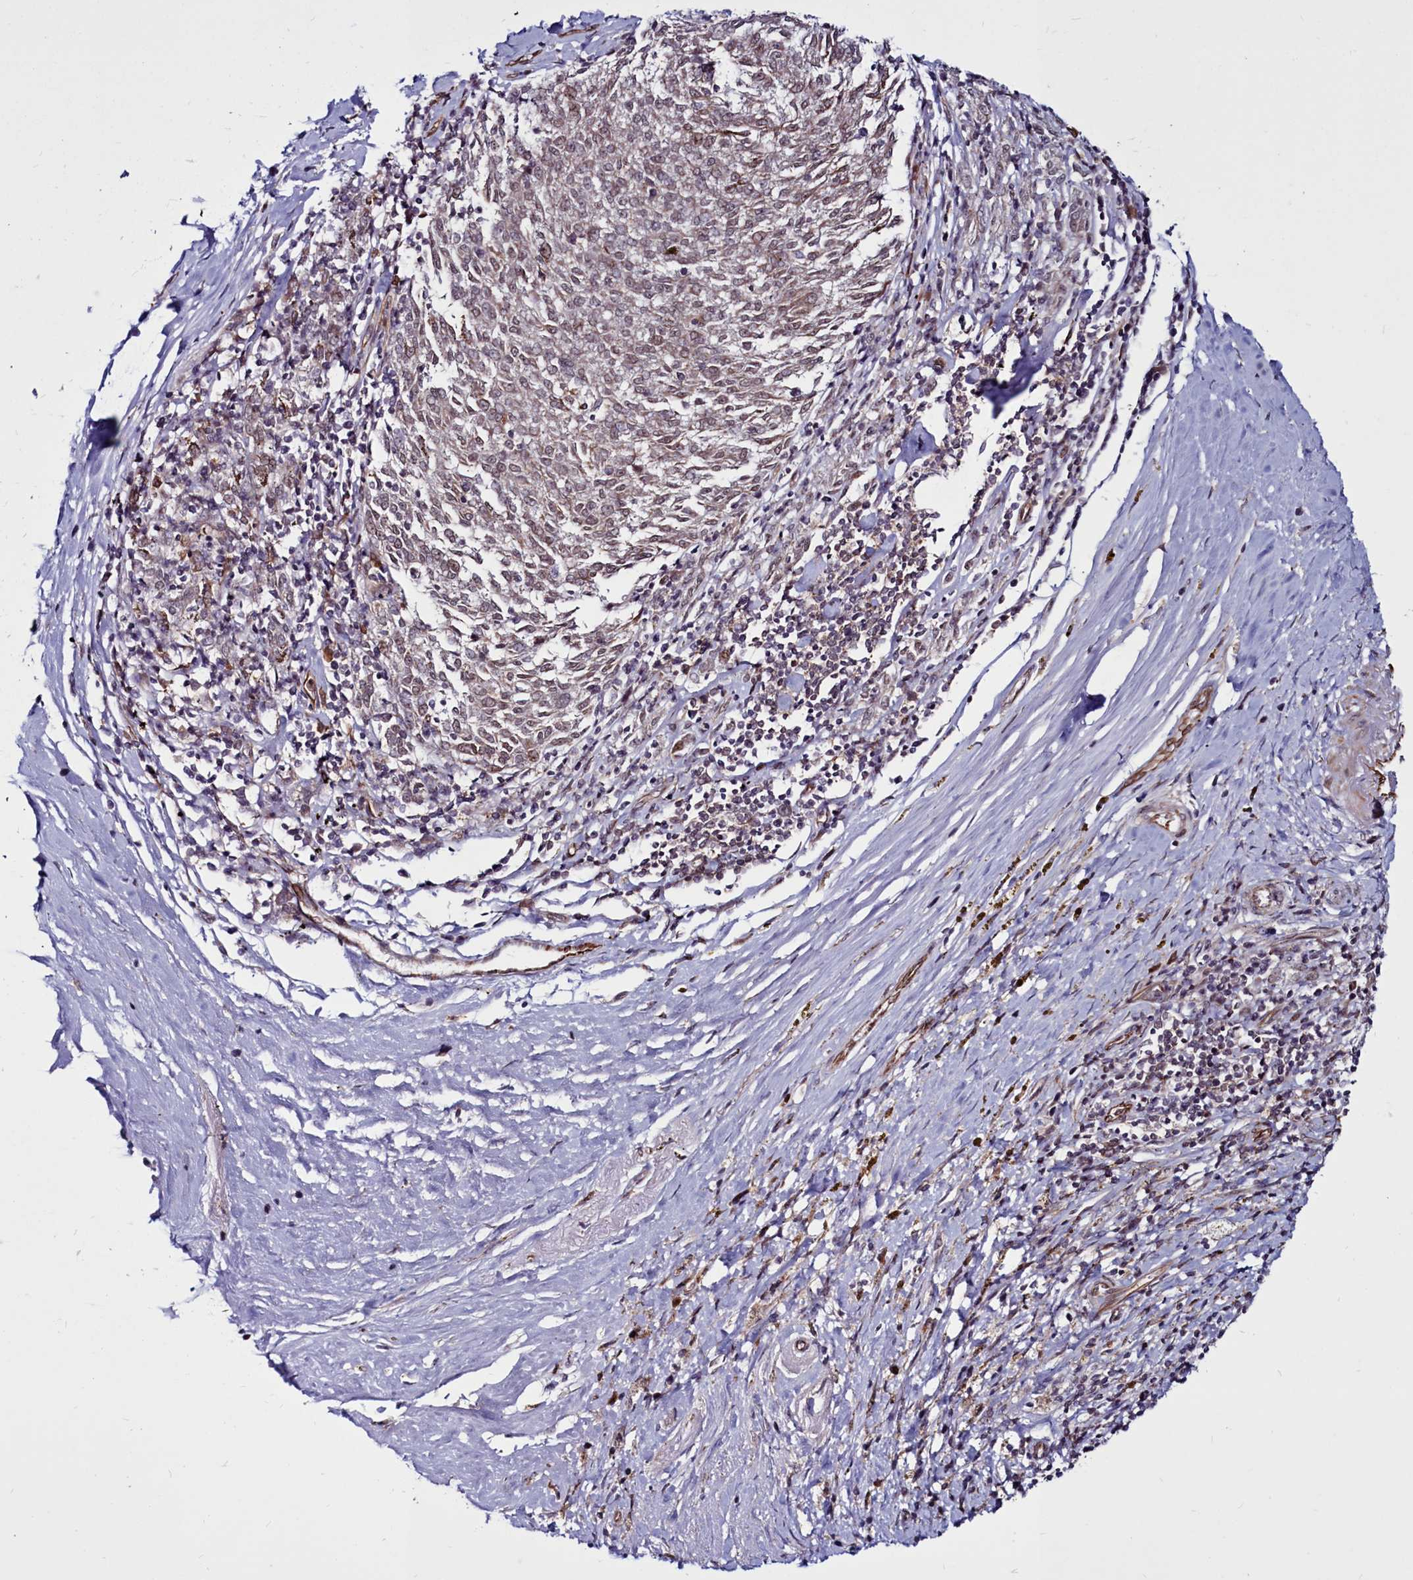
{"staining": {"intensity": "weak", "quantity": ">75%", "location": "cytoplasmic/membranous,nuclear"}, "tissue": "melanoma", "cell_type": "Tumor cells", "image_type": "cancer", "snomed": [{"axis": "morphology", "description": "Malignant melanoma, NOS"}, {"axis": "topography", "description": "Skin"}], "caption": "Immunohistochemical staining of human melanoma reveals weak cytoplasmic/membranous and nuclear protein expression in approximately >75% of tumor cells.", "gene": "CLK3", "patient": {"sex": "female", "age": 72}}